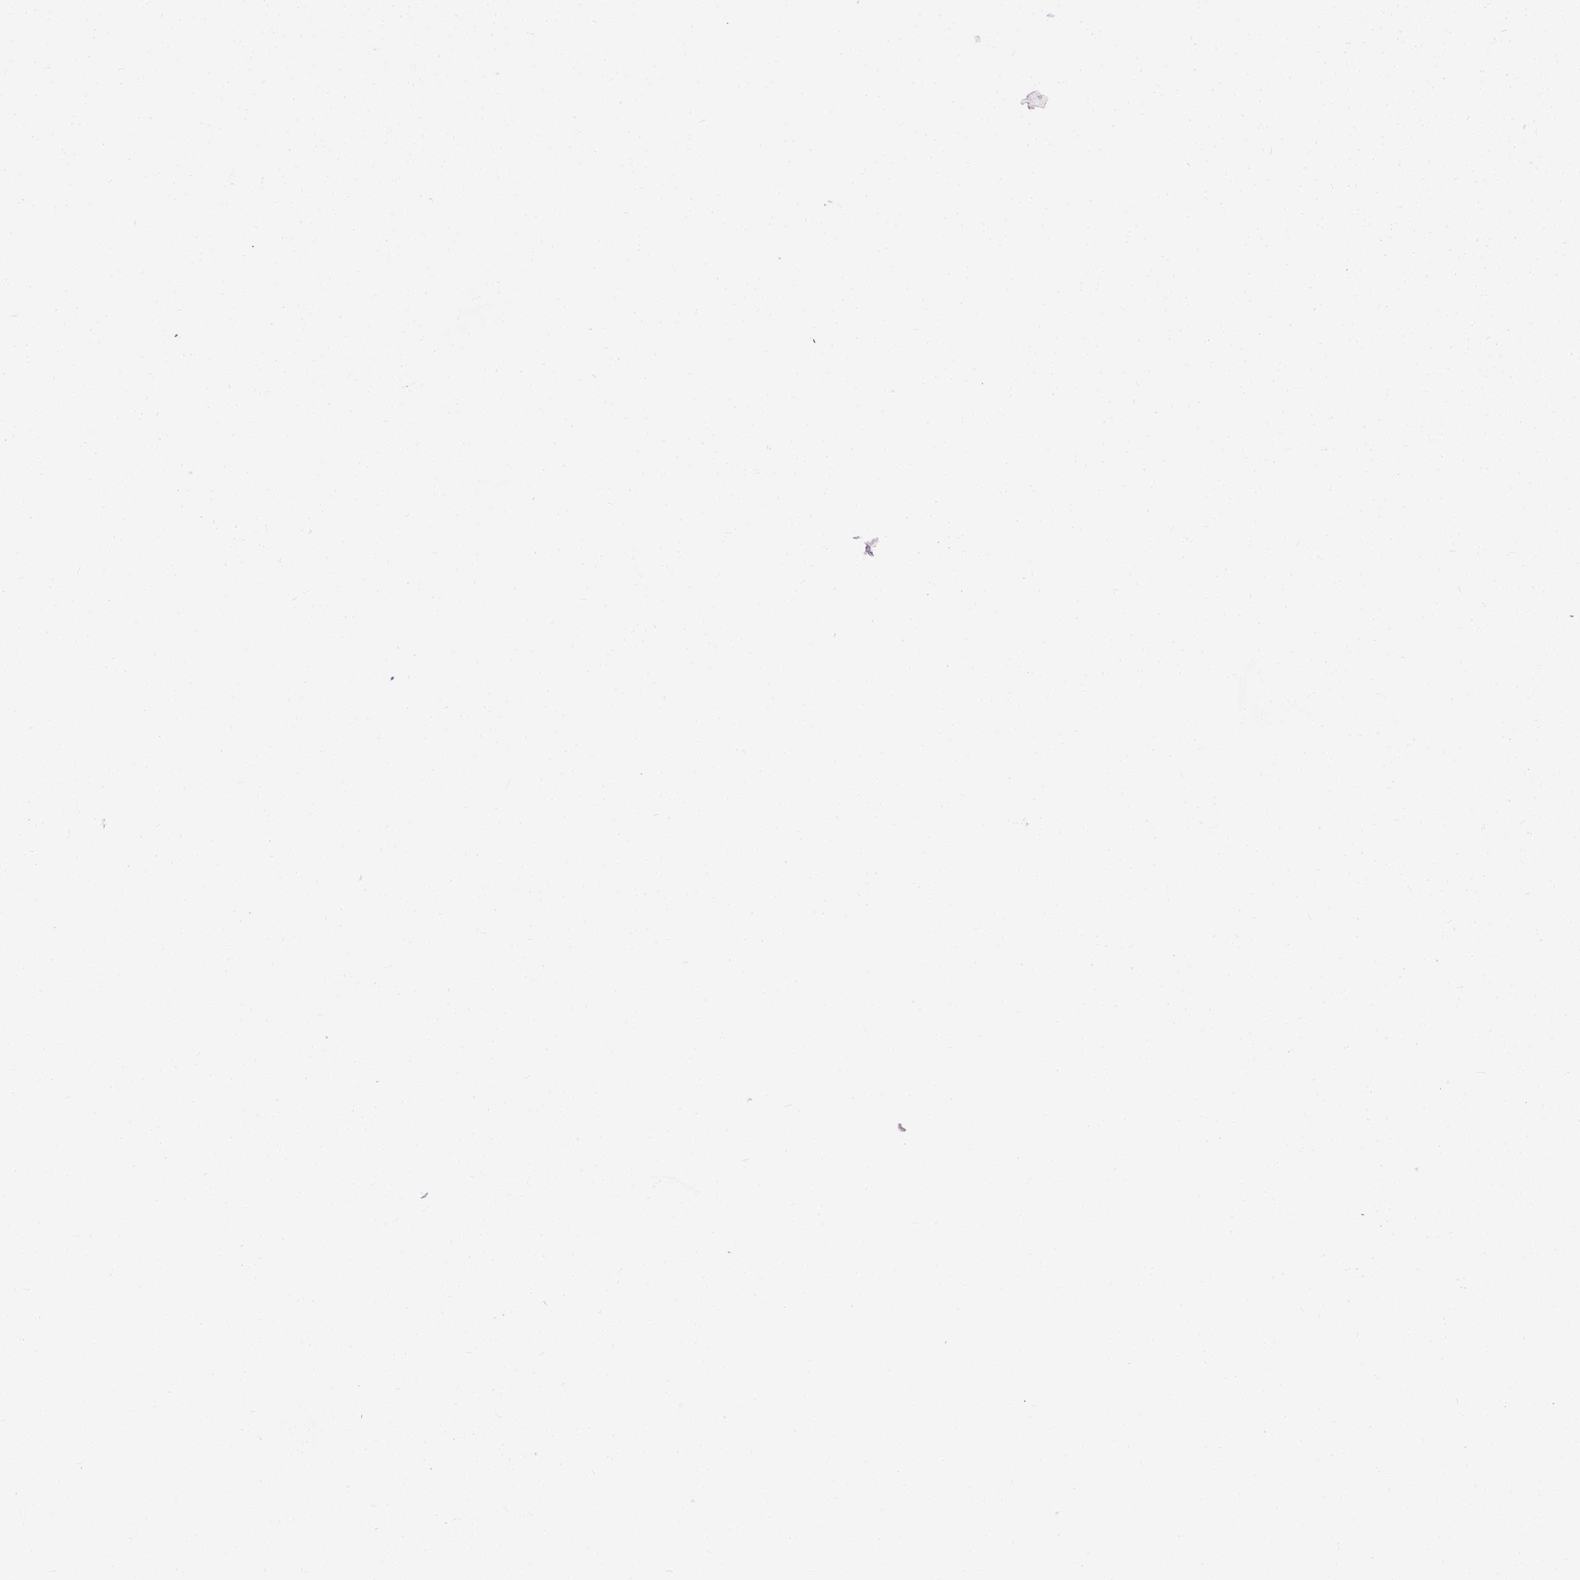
{"staining": {"intensity": "weak", "quantity": "<25%", "location": "cytoplasmic/membranous"}, "tissue": "salivary gland", "cell_type": "Glandular cells", "image_type": "normal", "snomed": [{"axis": "morphology", "description": "Normal tissue, NOS"}, {"axis": "topography", "description": "Salivary gland"}, {"axis": "topography", "description": "Peripheral nerve tissue"}], "caption": "The photomicrograph shows no significant staining in glandular cells of salivary gland.", "gene": "CYP24A1", "patient": {"sex": "male", "age": 38}}